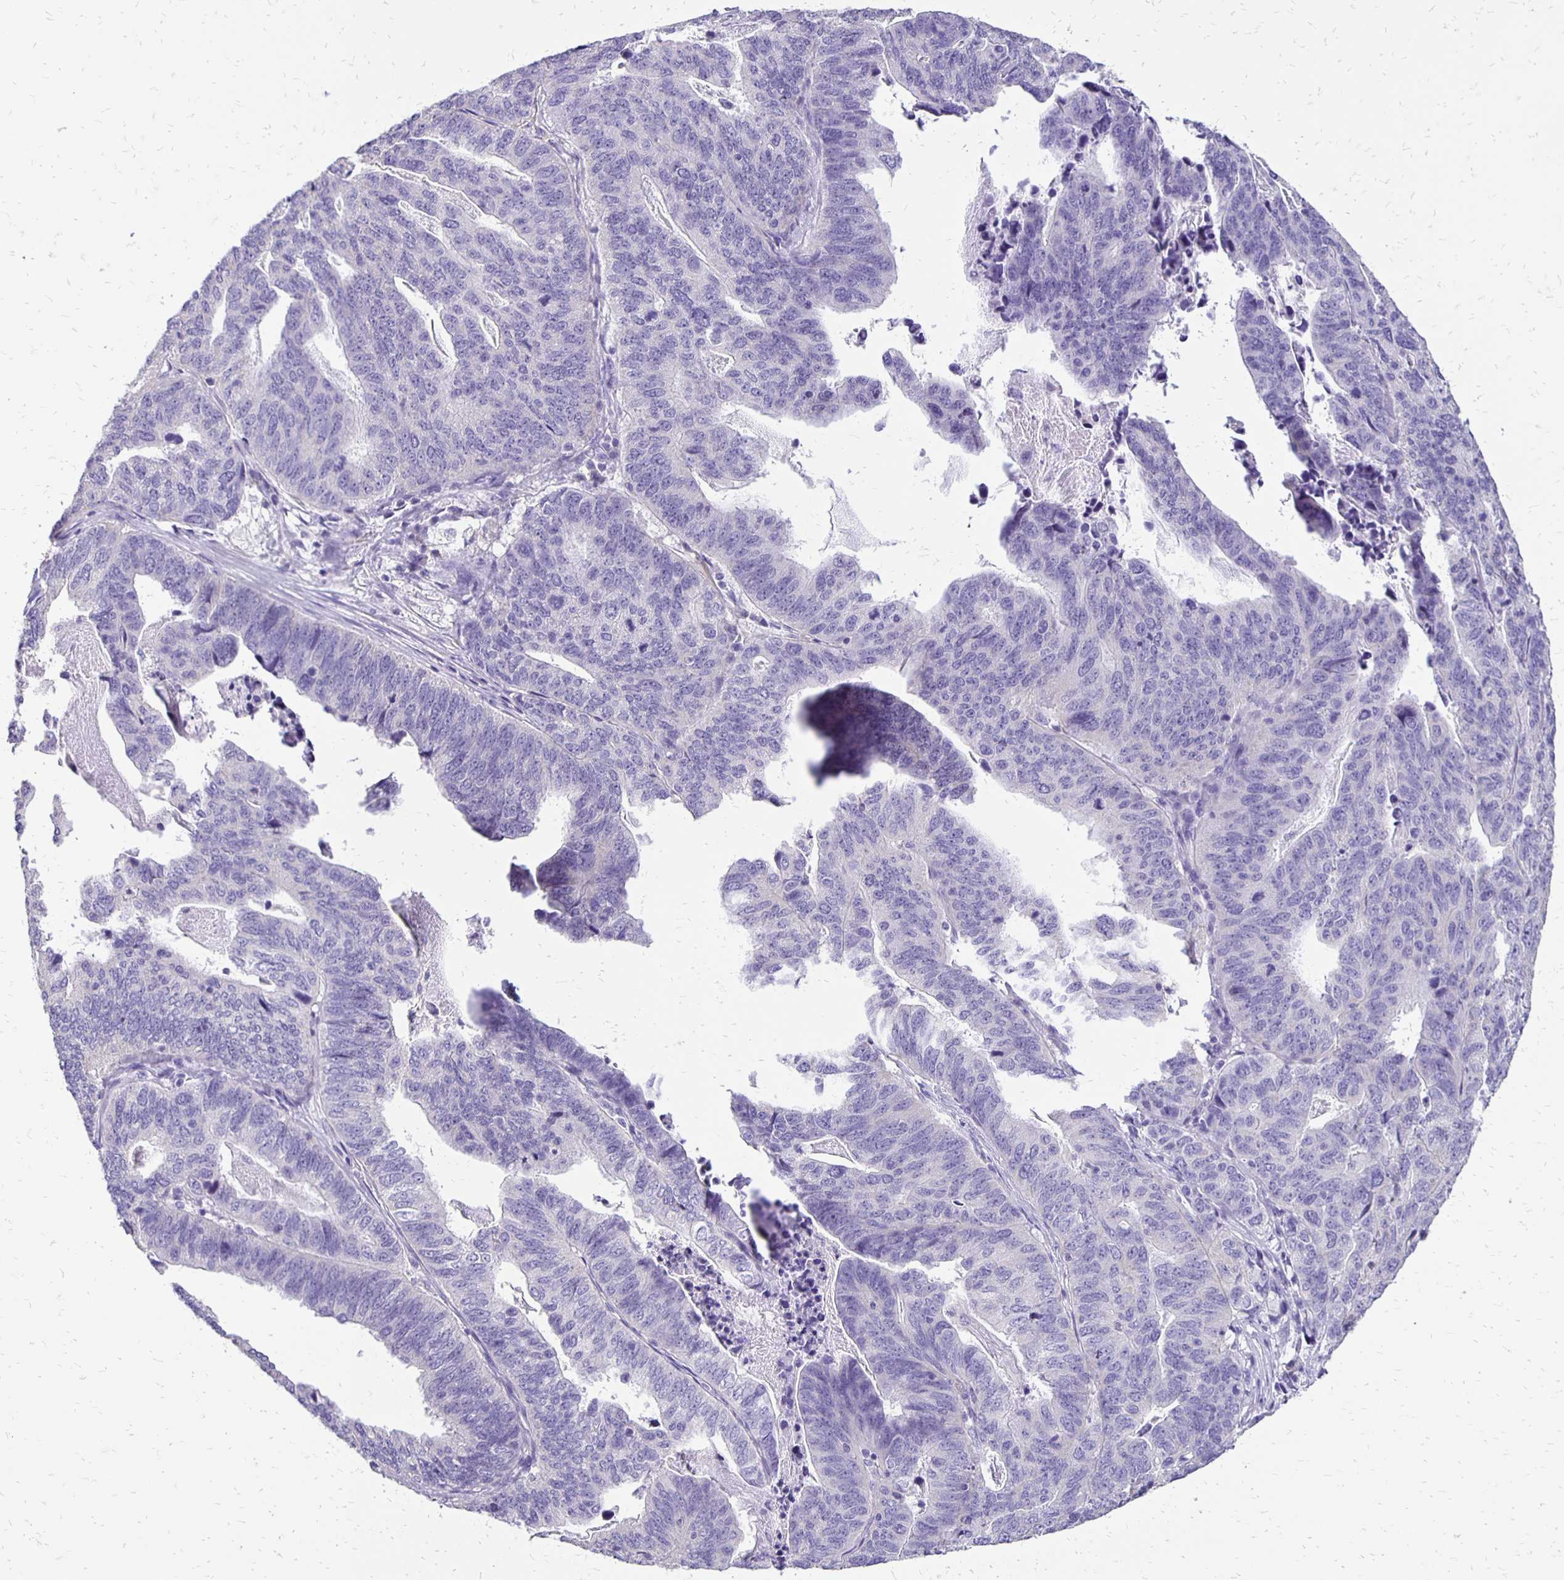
{"staining": {"intensity": "negative", "quantity": "none", "location": "none"}, "tissue": "stomach cancer", "cell_type": "Tumor cells", "image_type": "cancer", "snomed": [{"axis": "morphology", "description": "Adenocarcinoma, NOS"}, {"axis": "topography", "description": "Stomach, upper"}], "caption": "IHC of adenocarcinoma (stomach) demonstrates no staining in tumor cells. (DAB (3,3'-diaminobenzidine) IHC with hematoxylin counter stain).", "gene": "ANKRD45", "patient": {"sex": "female", "age": 67}}